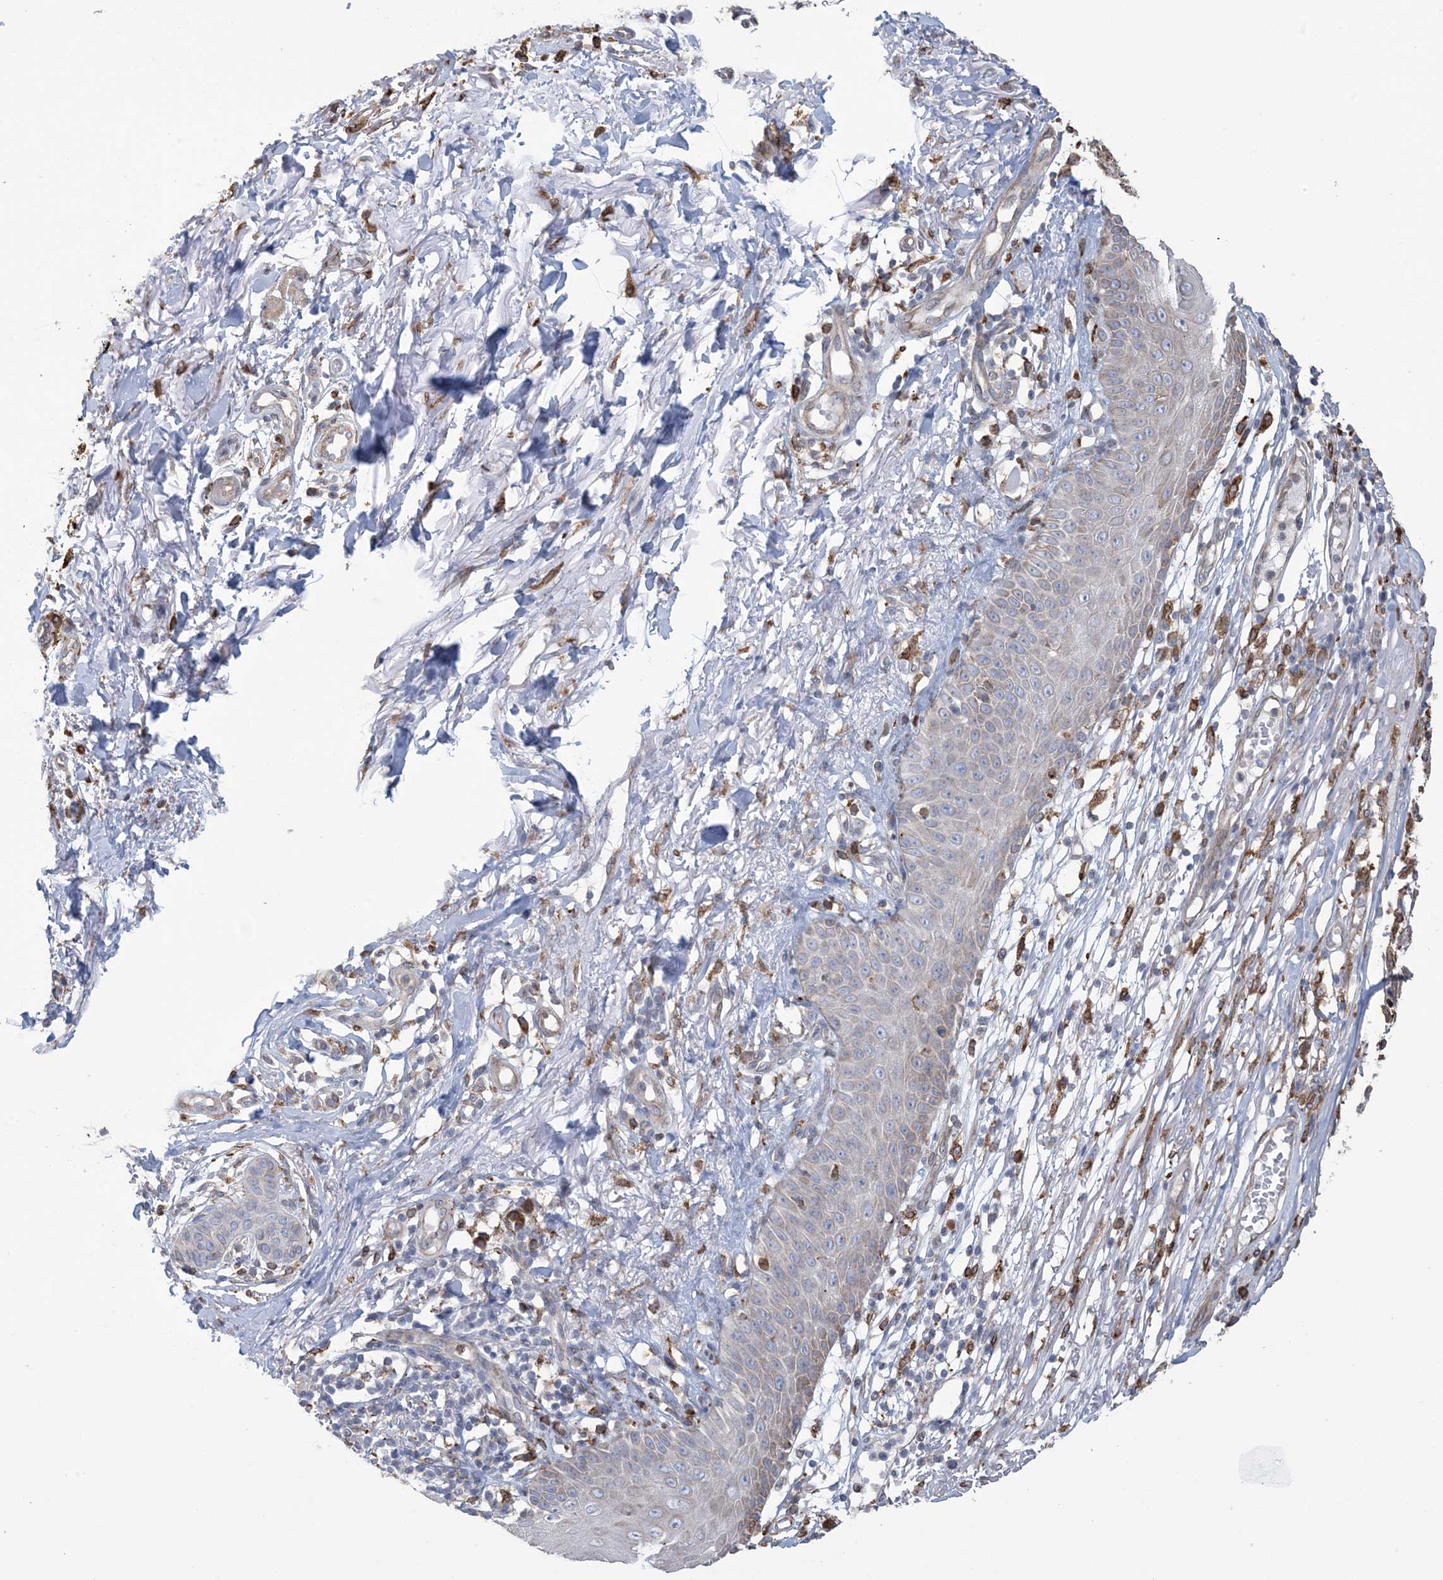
{"staining": {"intensity": "negative", "quantity": "none", "location": "none"}, "tissue": "melanoma", "cell_type": "Tumor cells", "image_type": "cancer", "snomed": [{"axis": "morphology", "description": "Malignant melanoma, NOS"}, {"axis": "topography", "description": "Skin"}], "caption": "Tumor cells show no significant protein expression in malignant melanoma.", "gene": "SHANK1", "patient": {"sex": "female", "age": 82}}